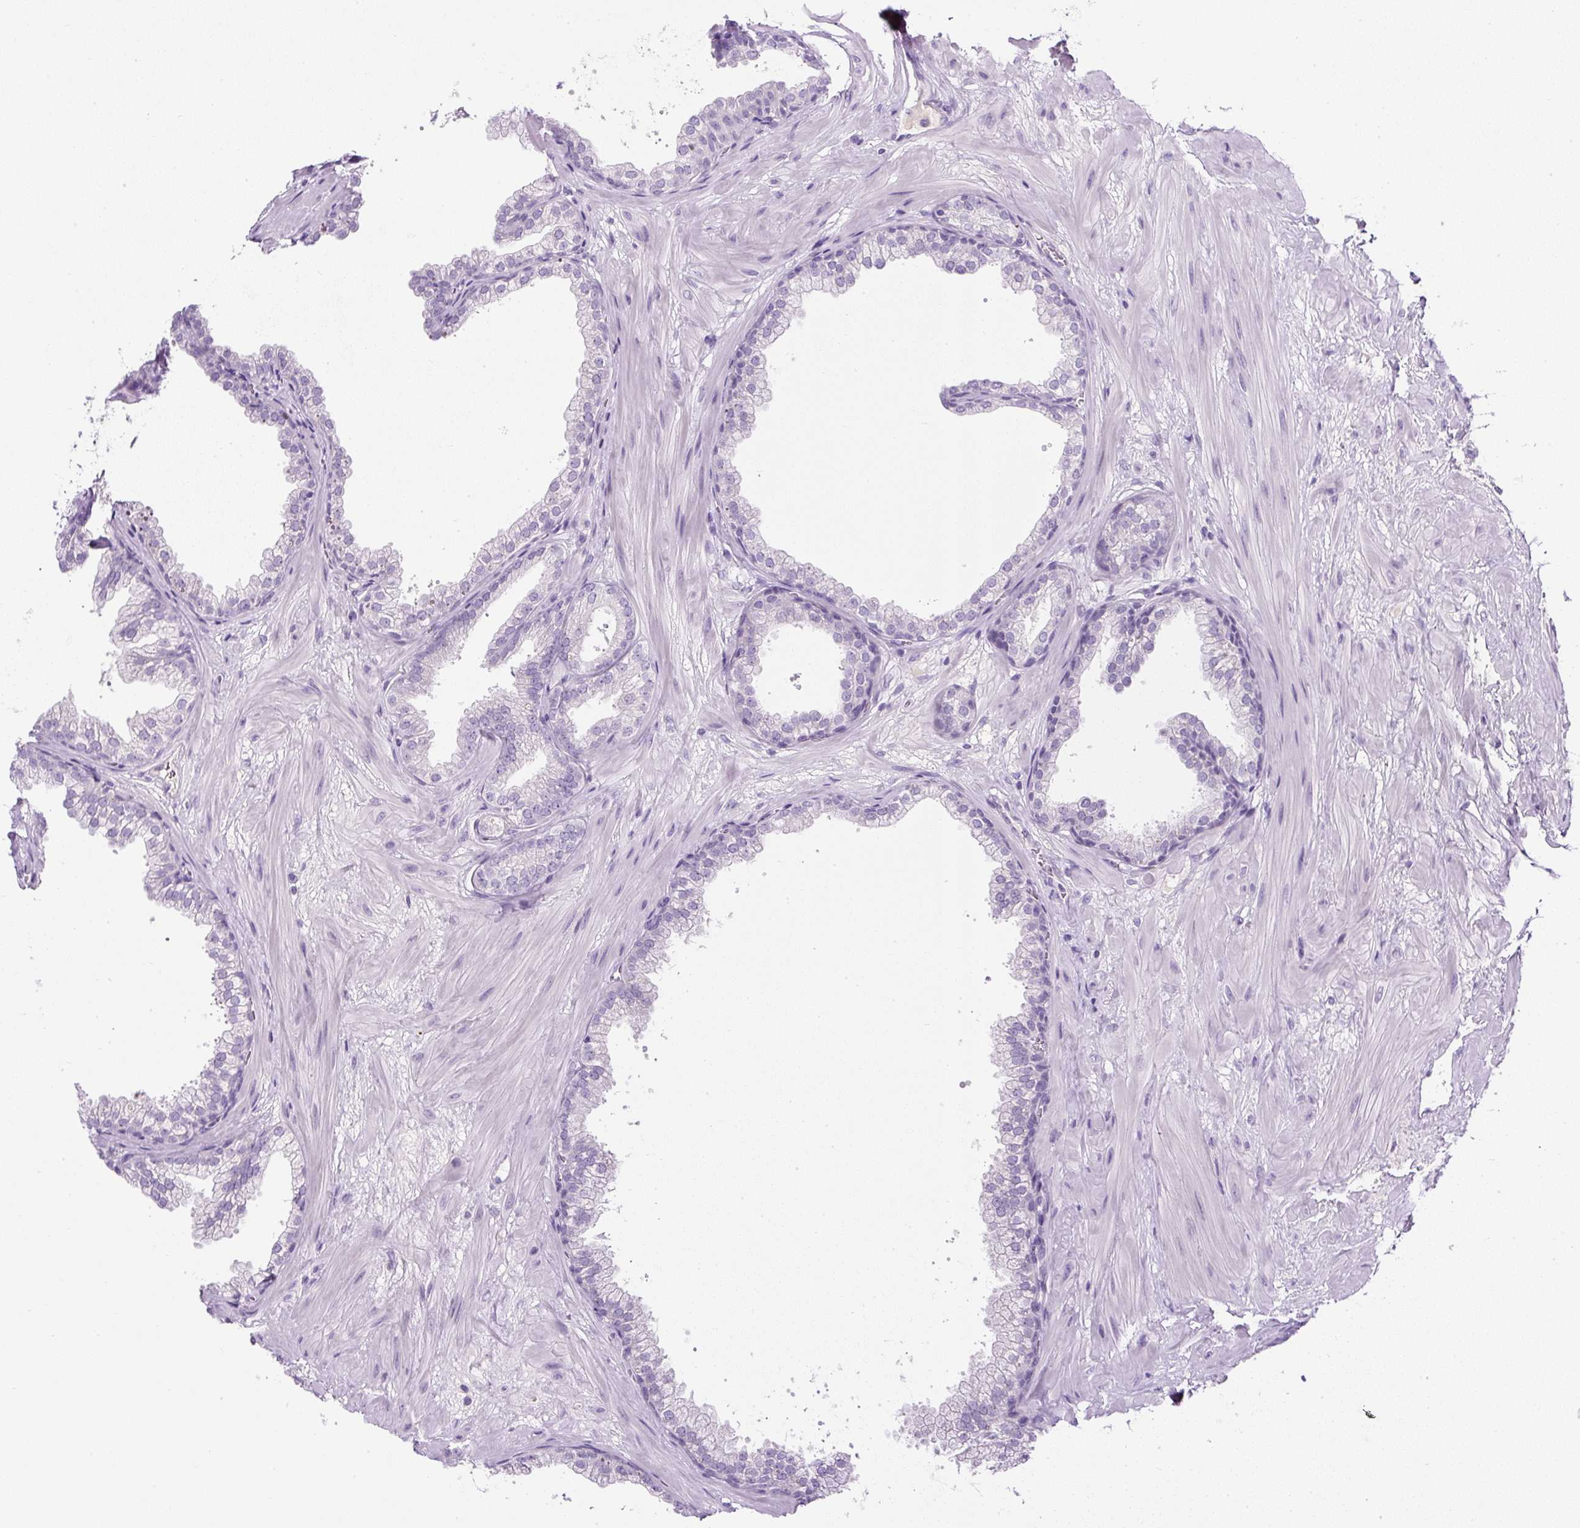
{"staining": {"intensity": "negative", "quantity": "none", "location": "none"}, "tissue": "prostate", "cell_type": "Glandular cells", "image_type": "normal", "snomed": [{"axis": "morphology", "description": "Normal tissue, NOS"}, {"axis": "topography", "description": "Prostate"}], "caption": "A high-resolution micrograph shows immunohistochemistry (IHC) staining of unremarkable prostate, which shows no significant staining in glandular cells.", "gene": "COL9A2", "patient": {"sex": "male", "age": 37}}